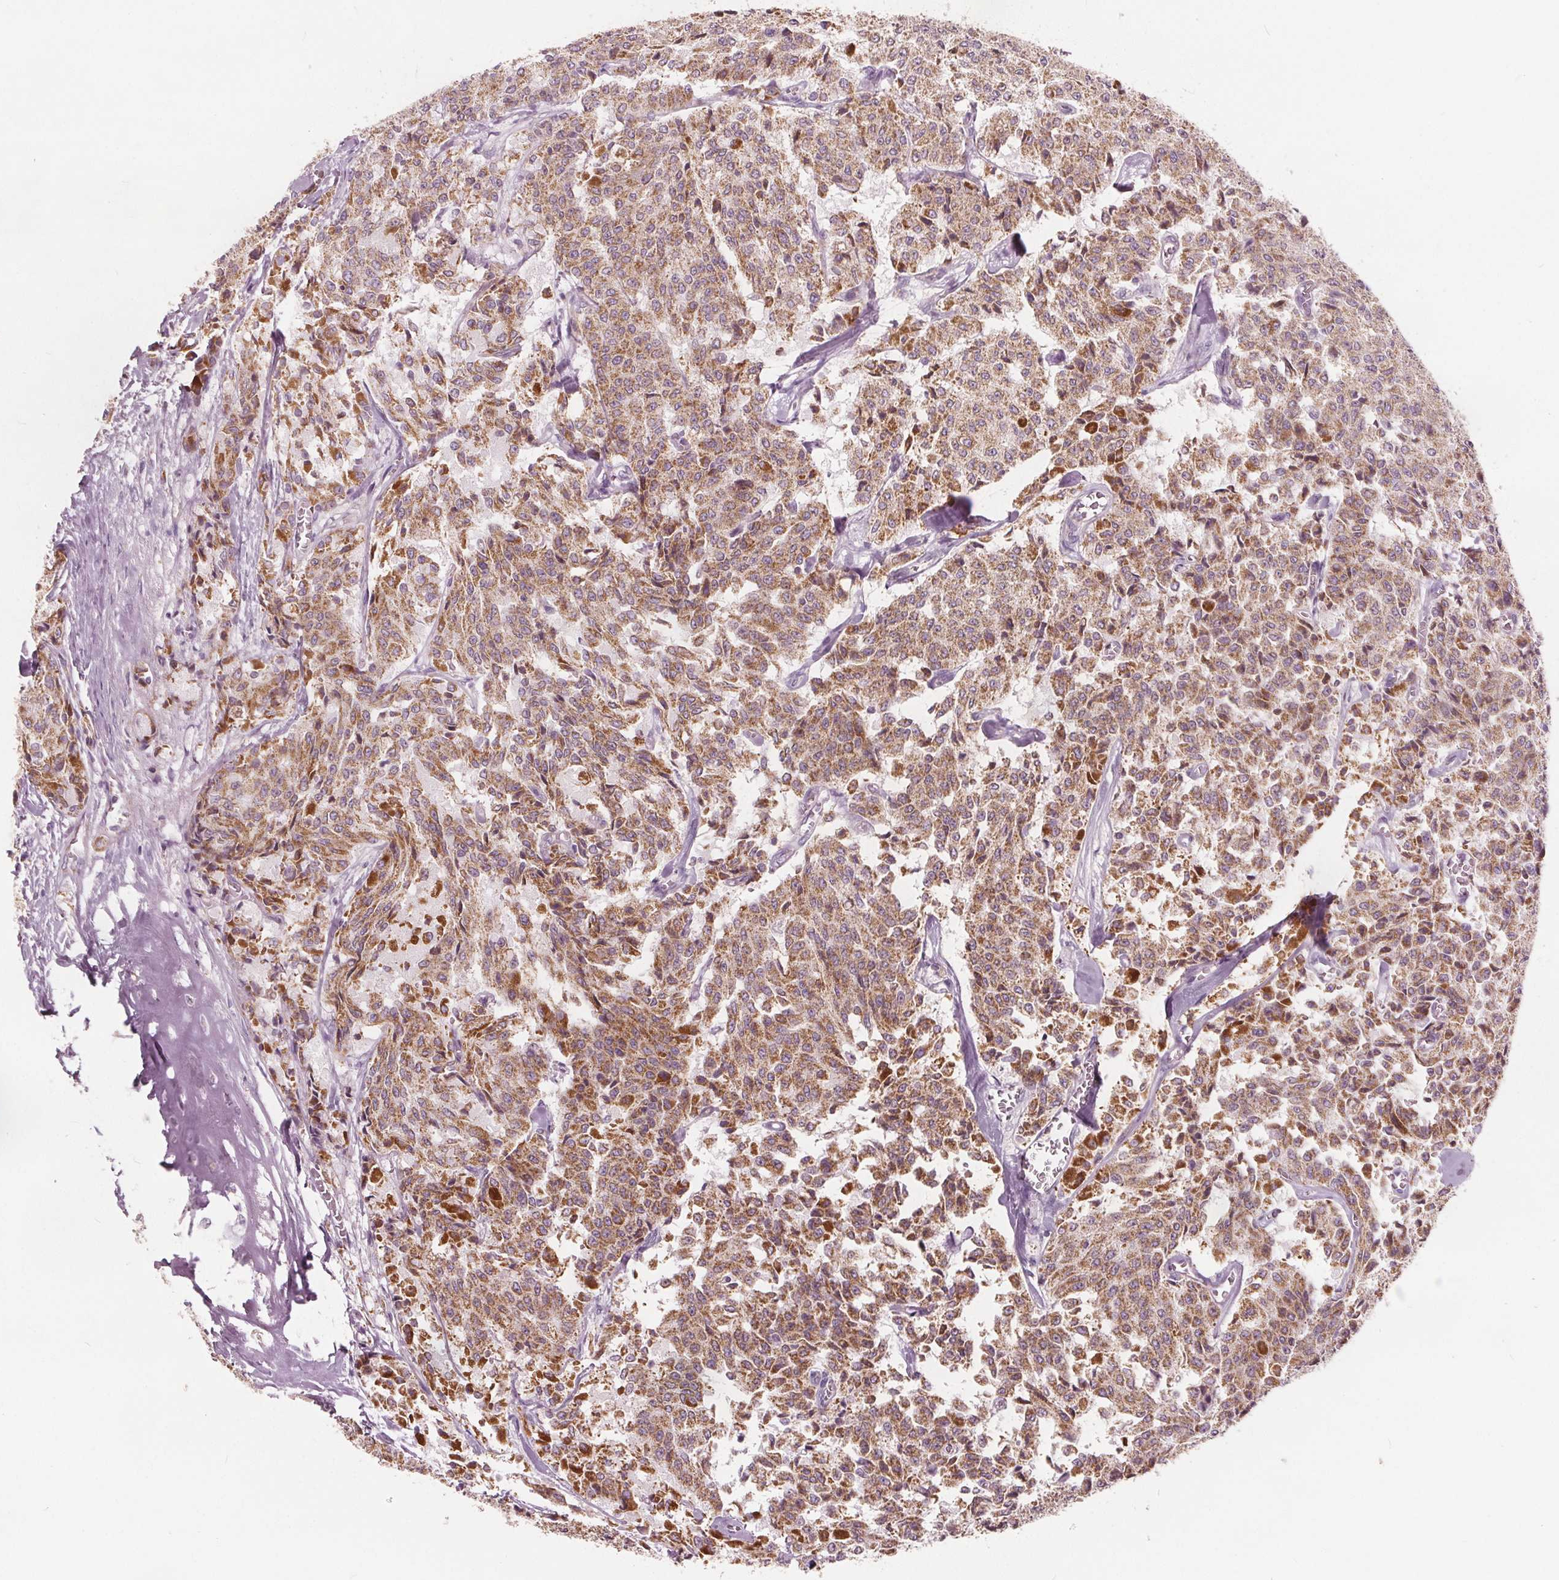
{"staining": {"intensity": "moderate", "quantity": ">75%", "location": "cytoplasmic/membranous"}, "tissue": "carcinoid", "cell_type": "Tumor cells", "image_type": "cancer", "snomed": [{"axis": "morphology", "description": "Carcinoid, malignant, NOS"}, {"axis": "topography", "description": "Lung"}], "caption": "High-magnification brightfield microscopy of carcinoid stained with DAB (brown) and counterstained with hematoxylin (blue). tumor cells exhibit moderate cytoplasmic/membranous positivity is identified in approximately>75% of cells.", "gene": "ECI2", "patient": {"sex": "male", "age": 71}}